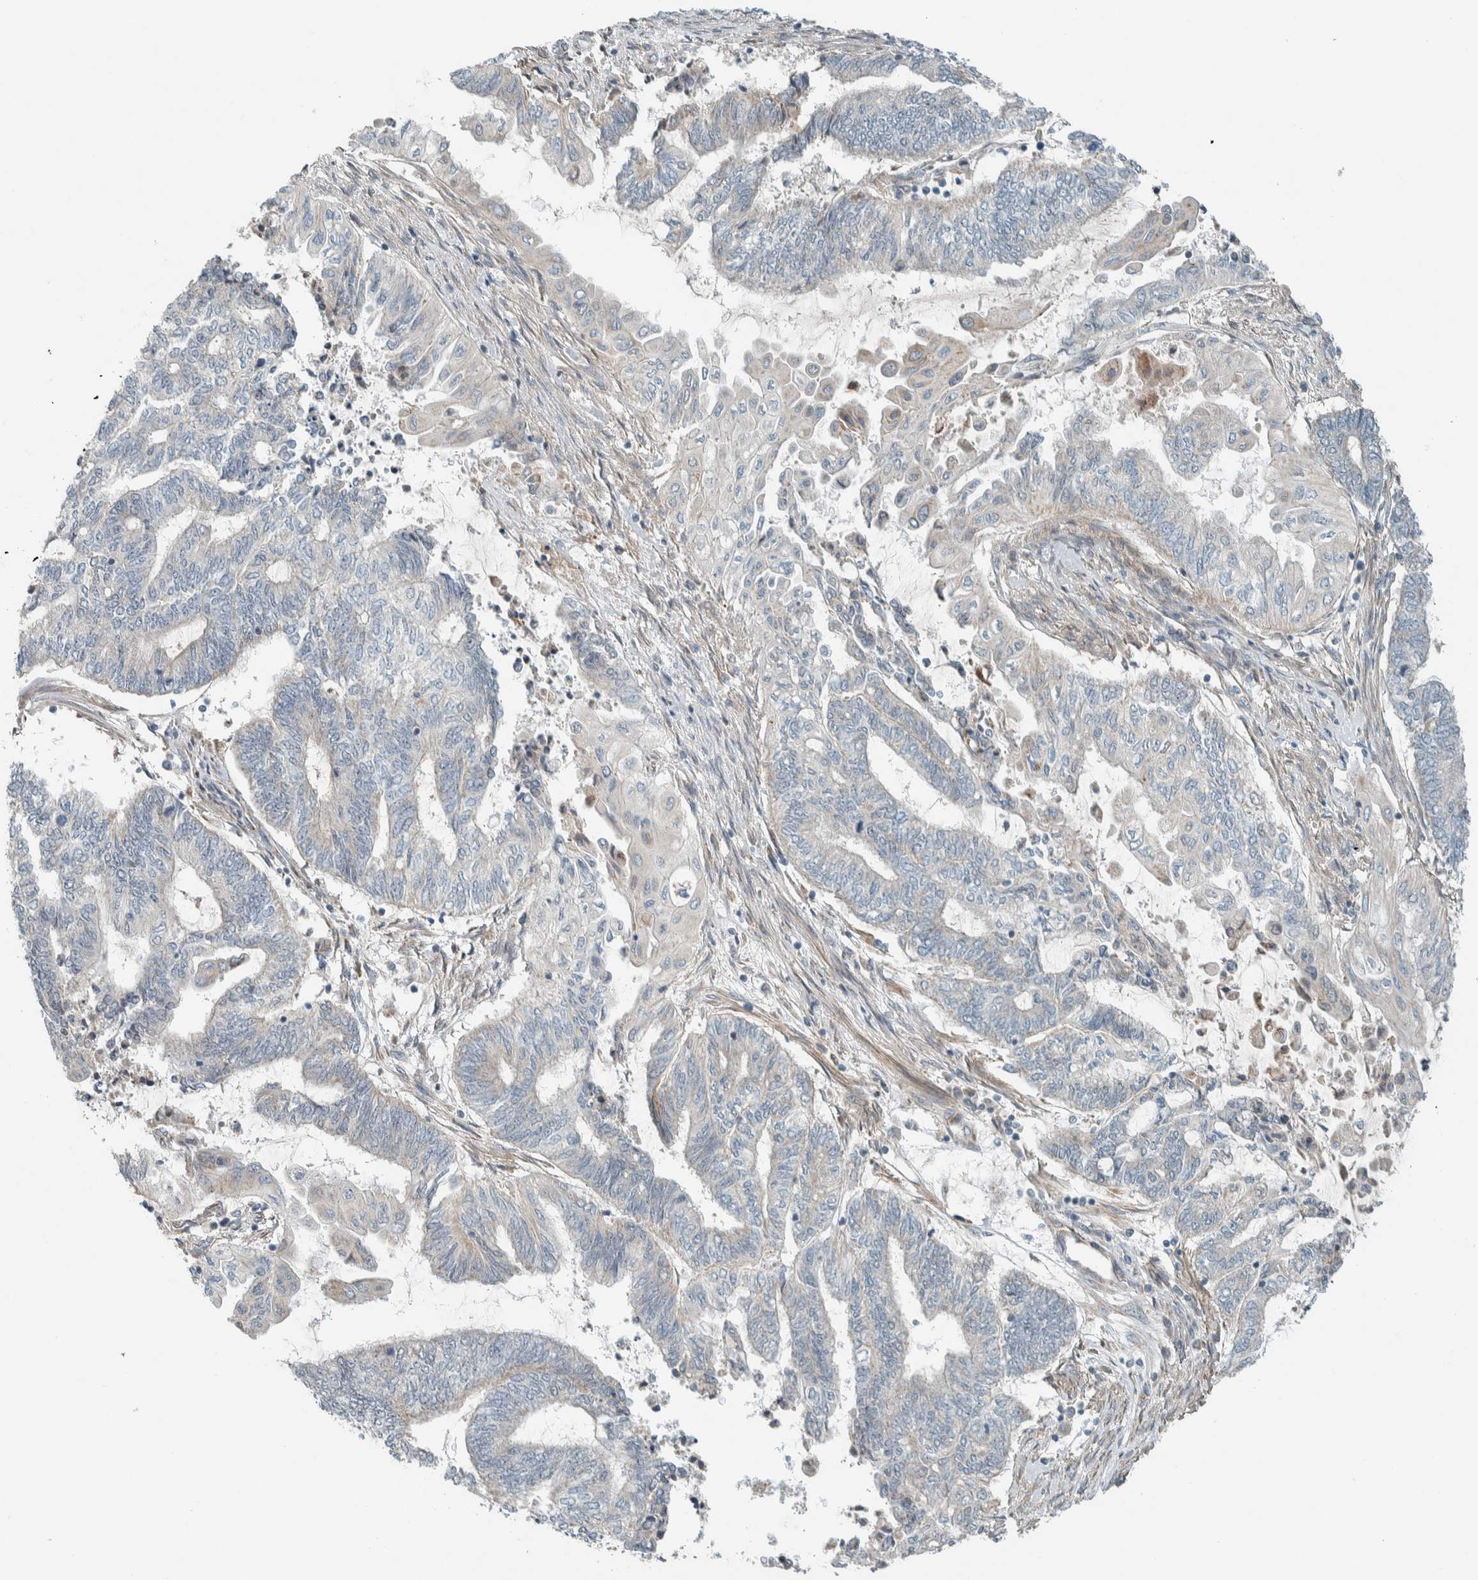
{"staining": {"intensity": "negative", "quantity": "none", "location": "none"}, "tissue": "endometrial cancer", "cell_type": "Tumor cells", "image_type": "cancer", "snomed": [{"axis": "morphology", "description": "Adenocarcinoma, NOS"}, {"axis": "topography", "description": "Uterus"}, {"axis": "topography", "description": "Endometrium"}], "caption": "IHC image of human endometrial adenocarcinoma stained for a protein (brown), which displays no expression in tumor cells.", "gene": "SLFN12L", "patient": {"sex": "female", "age": 70}}